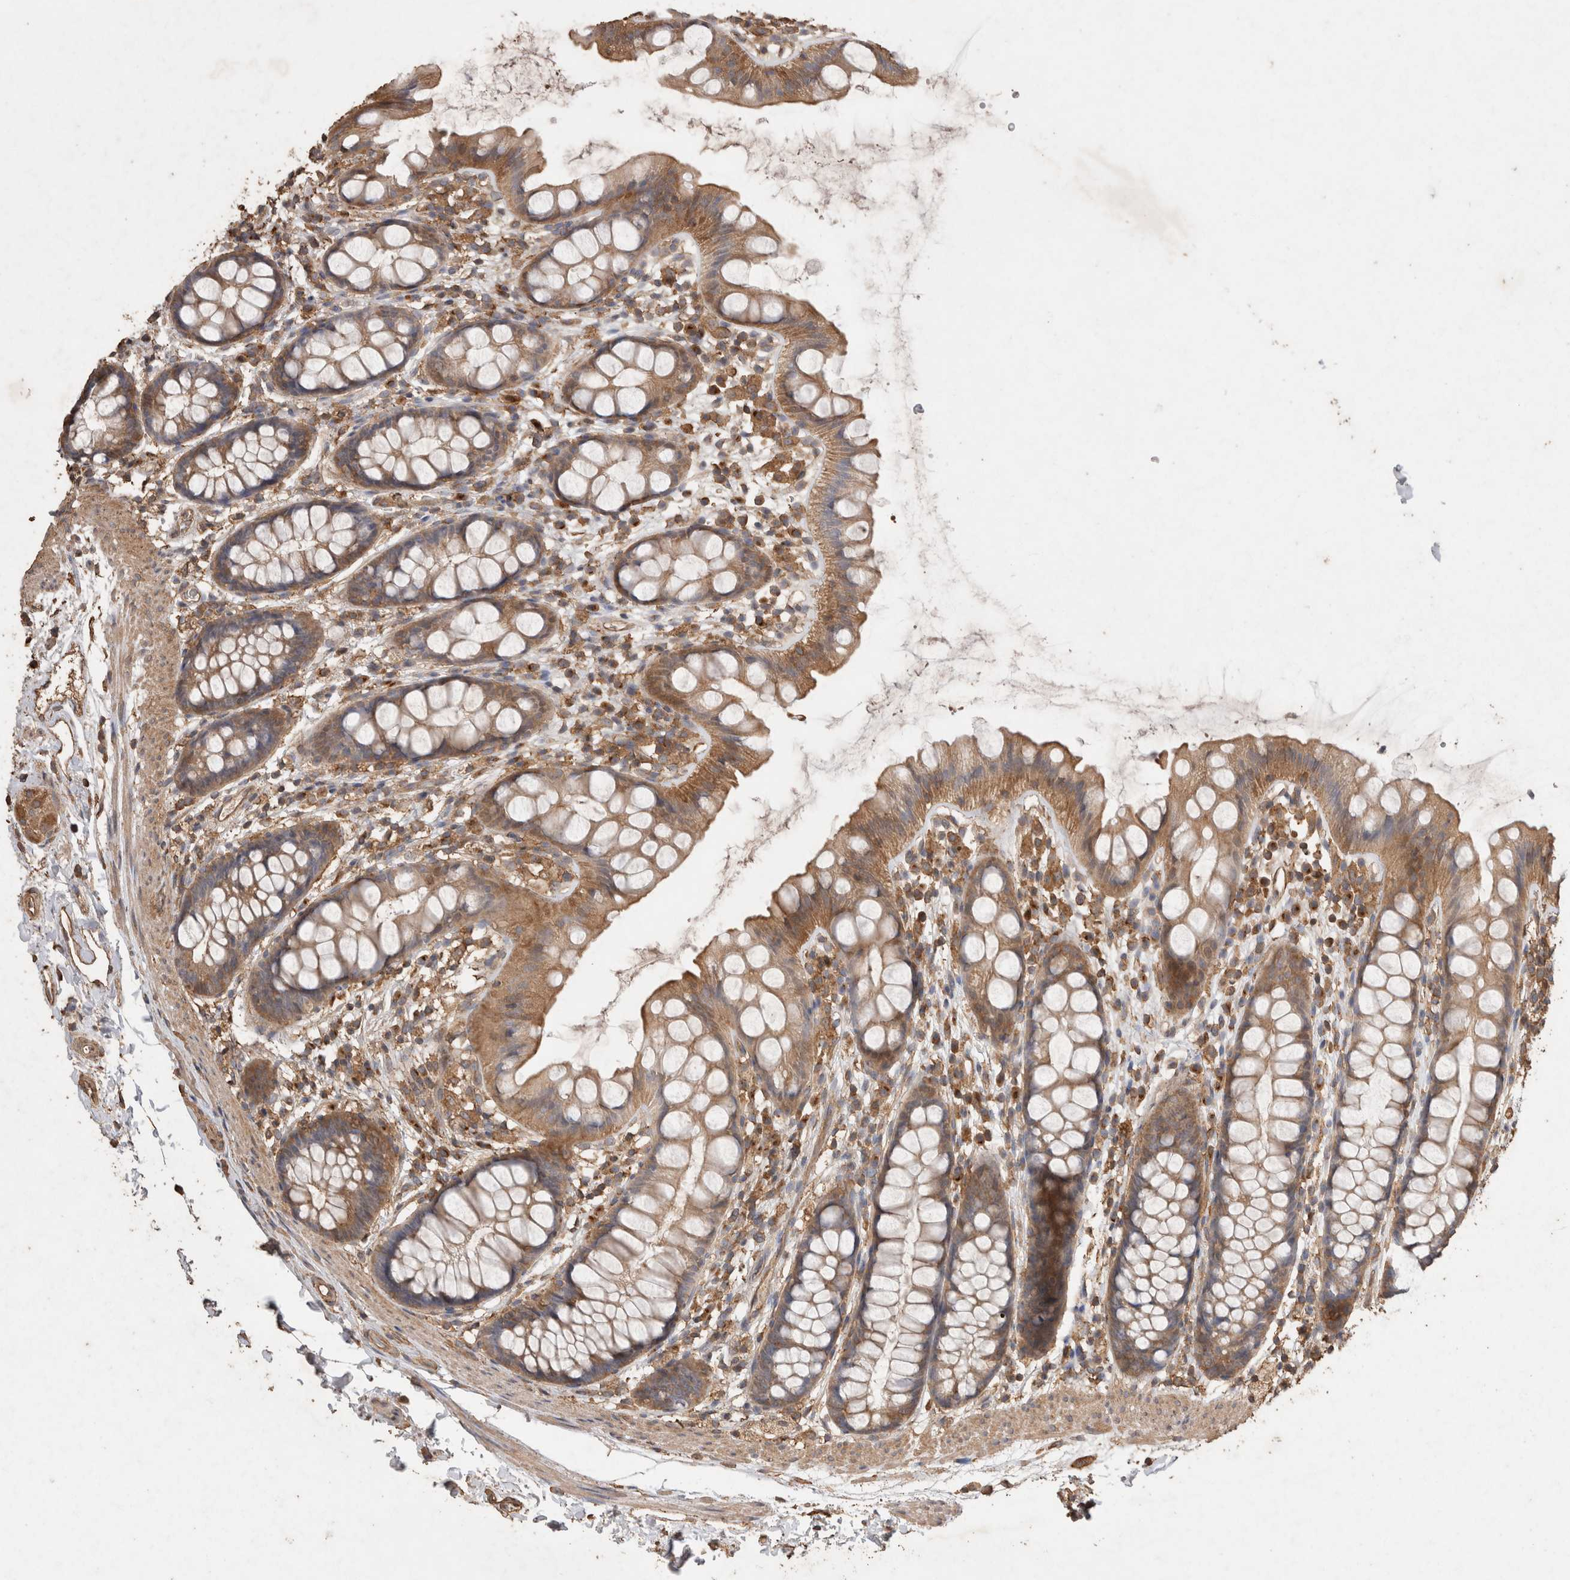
{"staining": {"intensity": "moderate", "quantity": ">75%", "location": "cytoplasmic/membranous"}, "tissue": "rectum", "cell_type": "Glandular cells", "image_type": "normal", "snomed": [{"axis": "morphology", "description": "Normal tissue, NOS"}, {"axis": "topography", "description": "Rectum"}], "caption": "Glandular cells reveal medium levels of moderate cytoplasmic/membranous positivity in approximately >75% of cells in benign human rectum.", "gene": "SNX31", "patient": {"sex": "female", "age": 65}}